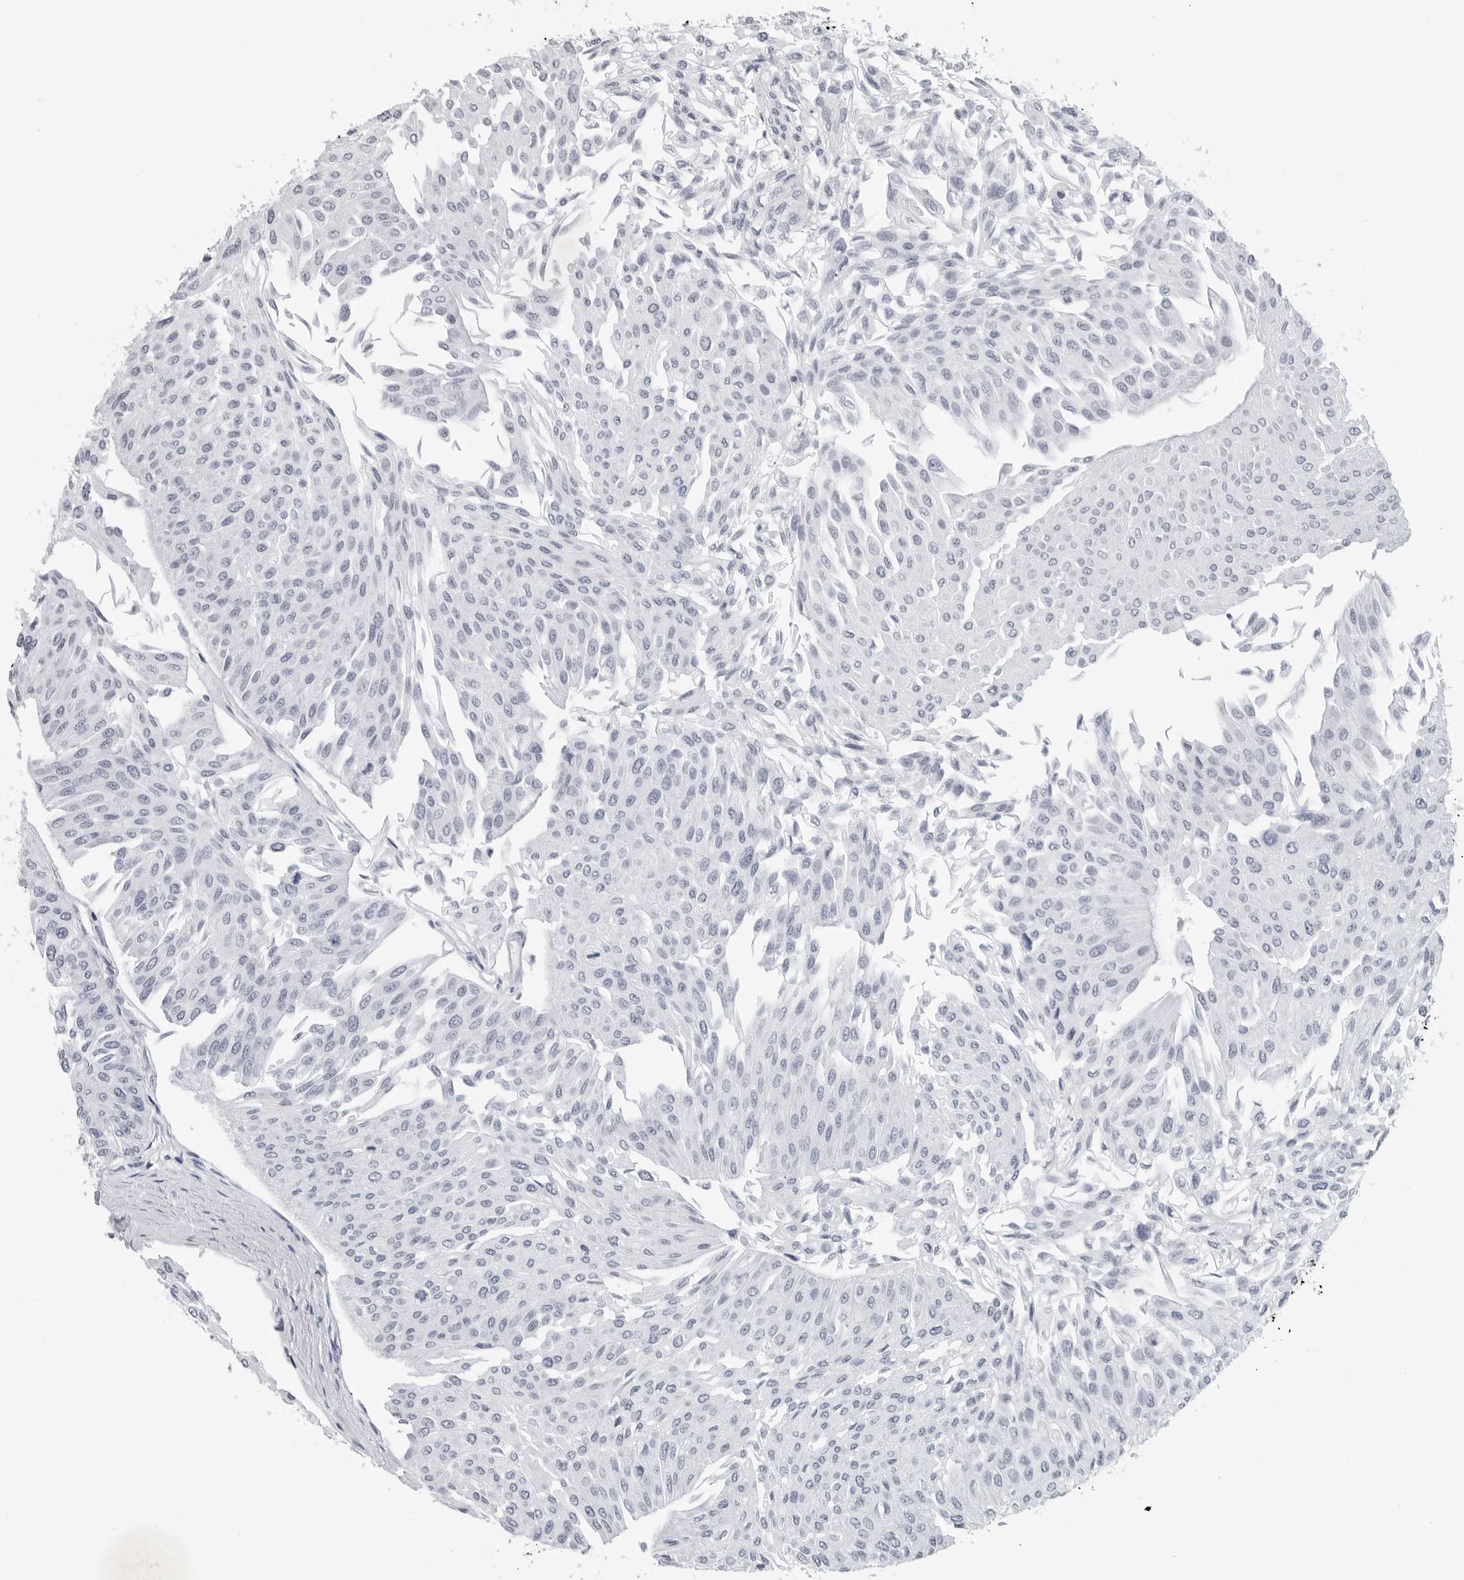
{"staining": {"intensity": "negative", "quantity": "none", "location": "none"}, "tissue": "urothelial cancer", "cell_type": "Tumor cells", "image_type": "cancer", "snomed": [{"axis": "morphology", "description": "Urothelial carcinoma, Low grade"}, {"axis": "topography", "description": "Urinary bladder"}], "caption": "Urothelial carcinoma (low-grade) stained for a protein using immunohistochemistry demonstrates no expression tumor cells.", "gene": "AMPD1", "patient": {"sex": "male", "age": 67}}